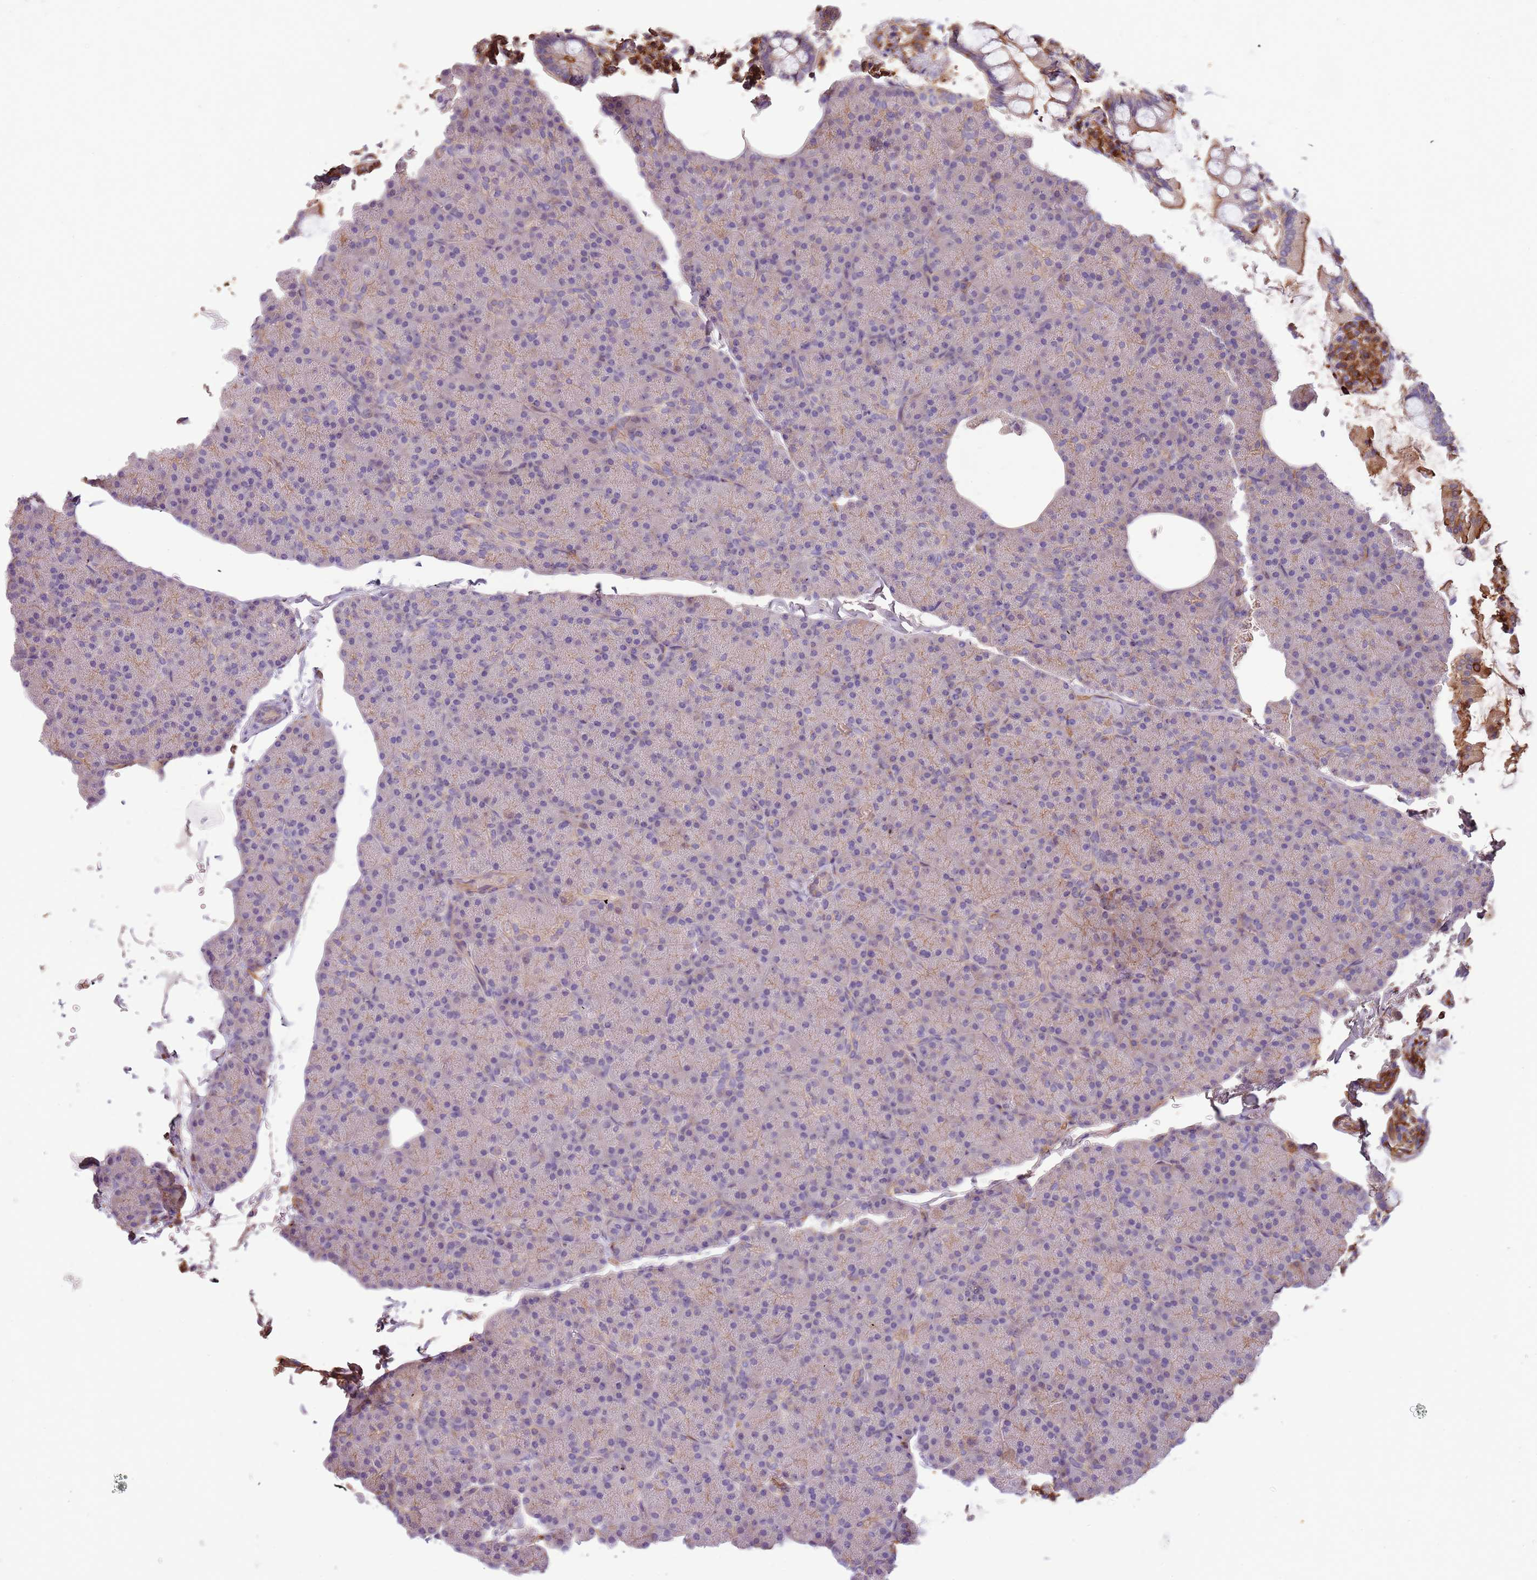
{"staining": {"intensity": "weak", "quantity": "<25%", "location": "cytoplasmic/membranous"}, "tissue": "pancreas", "cell_type": "Exocrine glandular cells", "image_type": "normal", "snomed": [{"axis": "morphology", "description": "Normal tissue, NOS"}, {"axis": "topography", "description": "Pancreas"}], "caption": "This micrograph is of benign pancreas stained with IHC to label a protein in brown with the nuclei are counter-stained blue. There is no staining in exocrine glandular cells.", "gene": "FECH", "patient": {"sex": "female", "age": 43}}